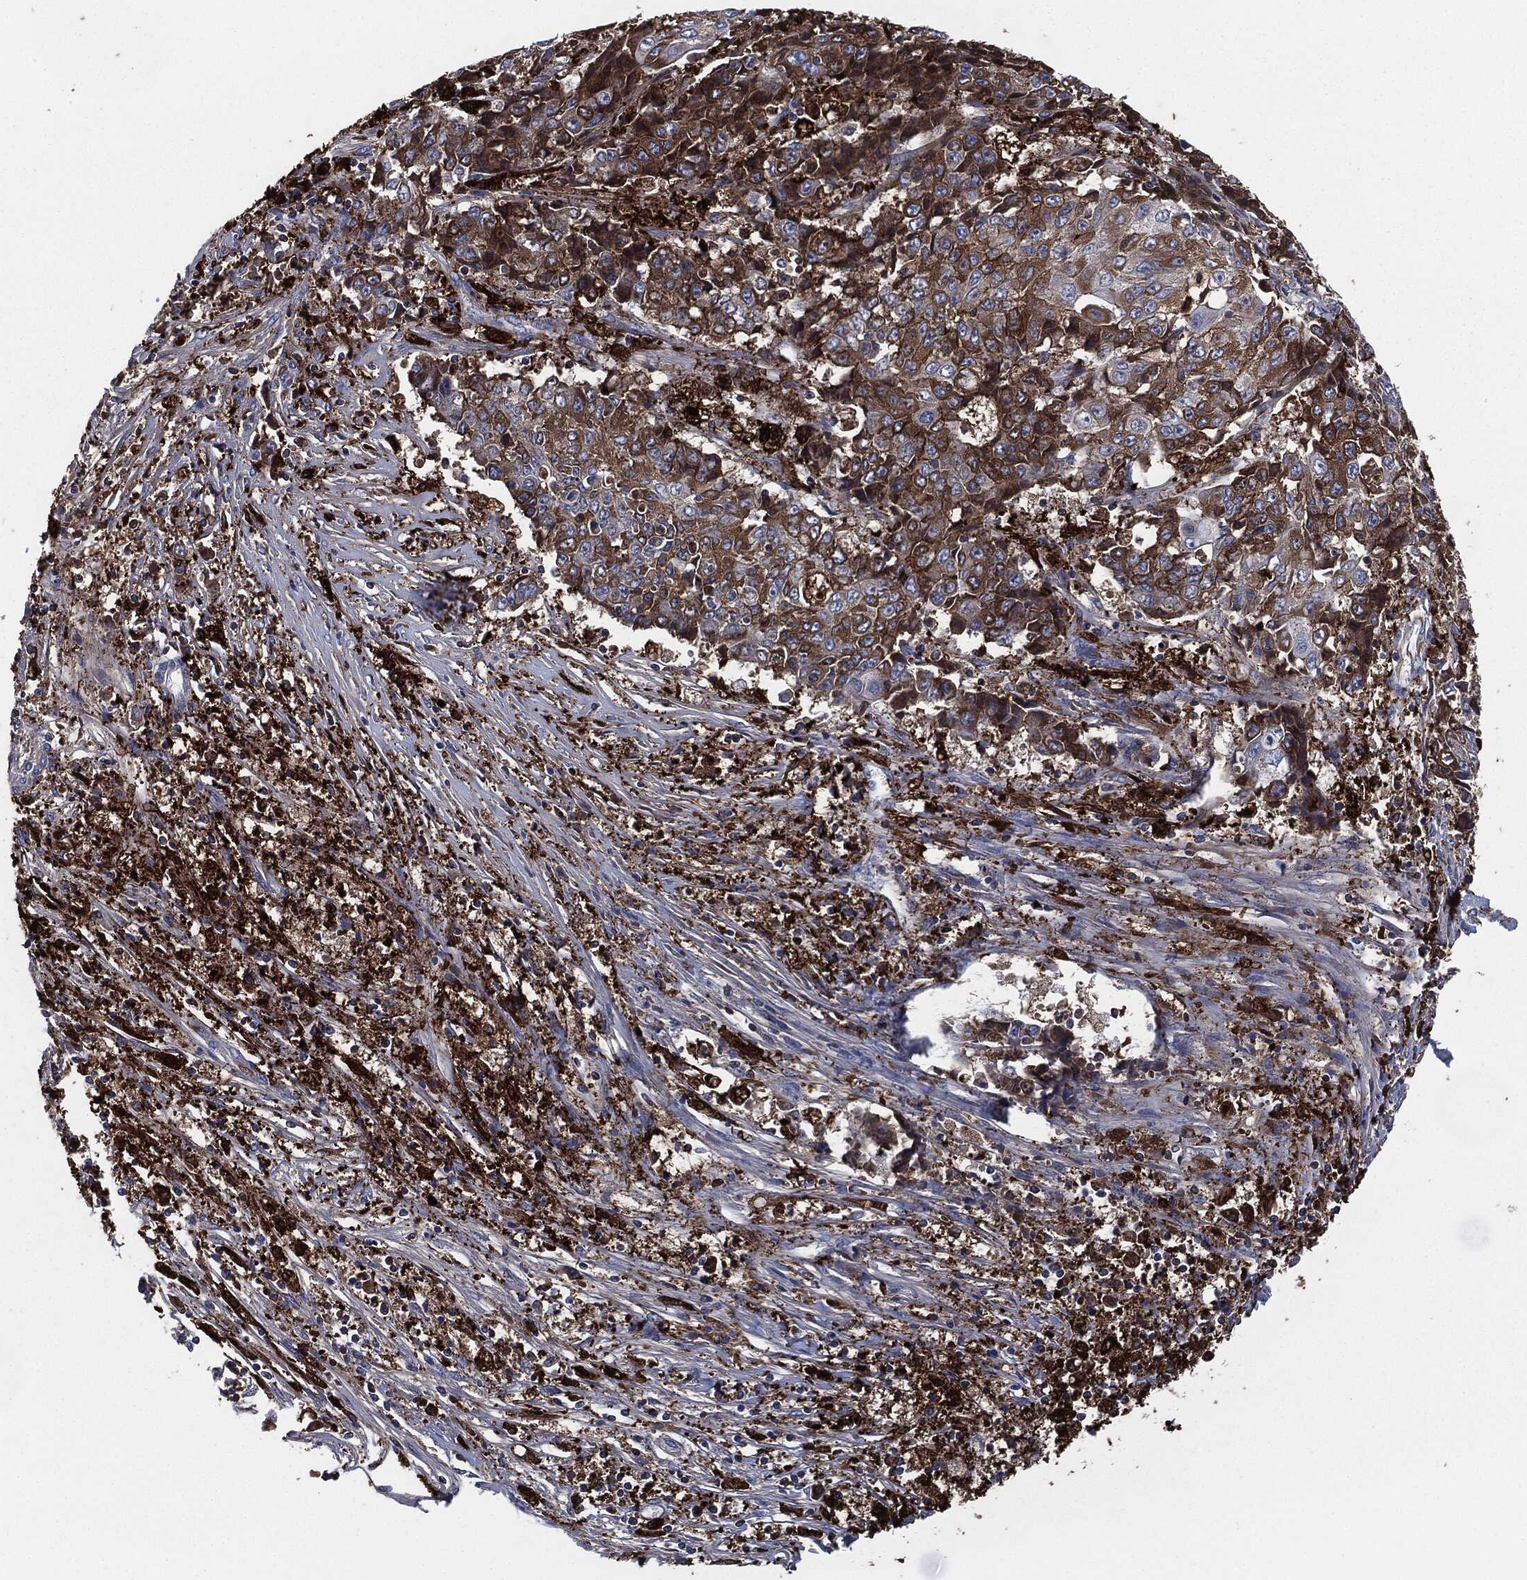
{"staining": {"intensity": "strong", "quantity": "25%-75%", "location": "cytoplasmic/membranous"}, "tissue": "ovarian cancer", "cell_type": "Tumor cells", "image_type": "cancer", "snomed": [{"axis": "morphology", "description": "Carcinoma, endometroid"}, {"axis": "topography", "description": "Ovary"}], "caption": "Ovarian cancer (endometroid carcinoma) stained with a brown dye displays strong cytoplasmic/membranous positive staining in approximately 25%-75% of tumor cells.", "gene": "TMEM11", "patient": {"sex": "female", "age": 42}}